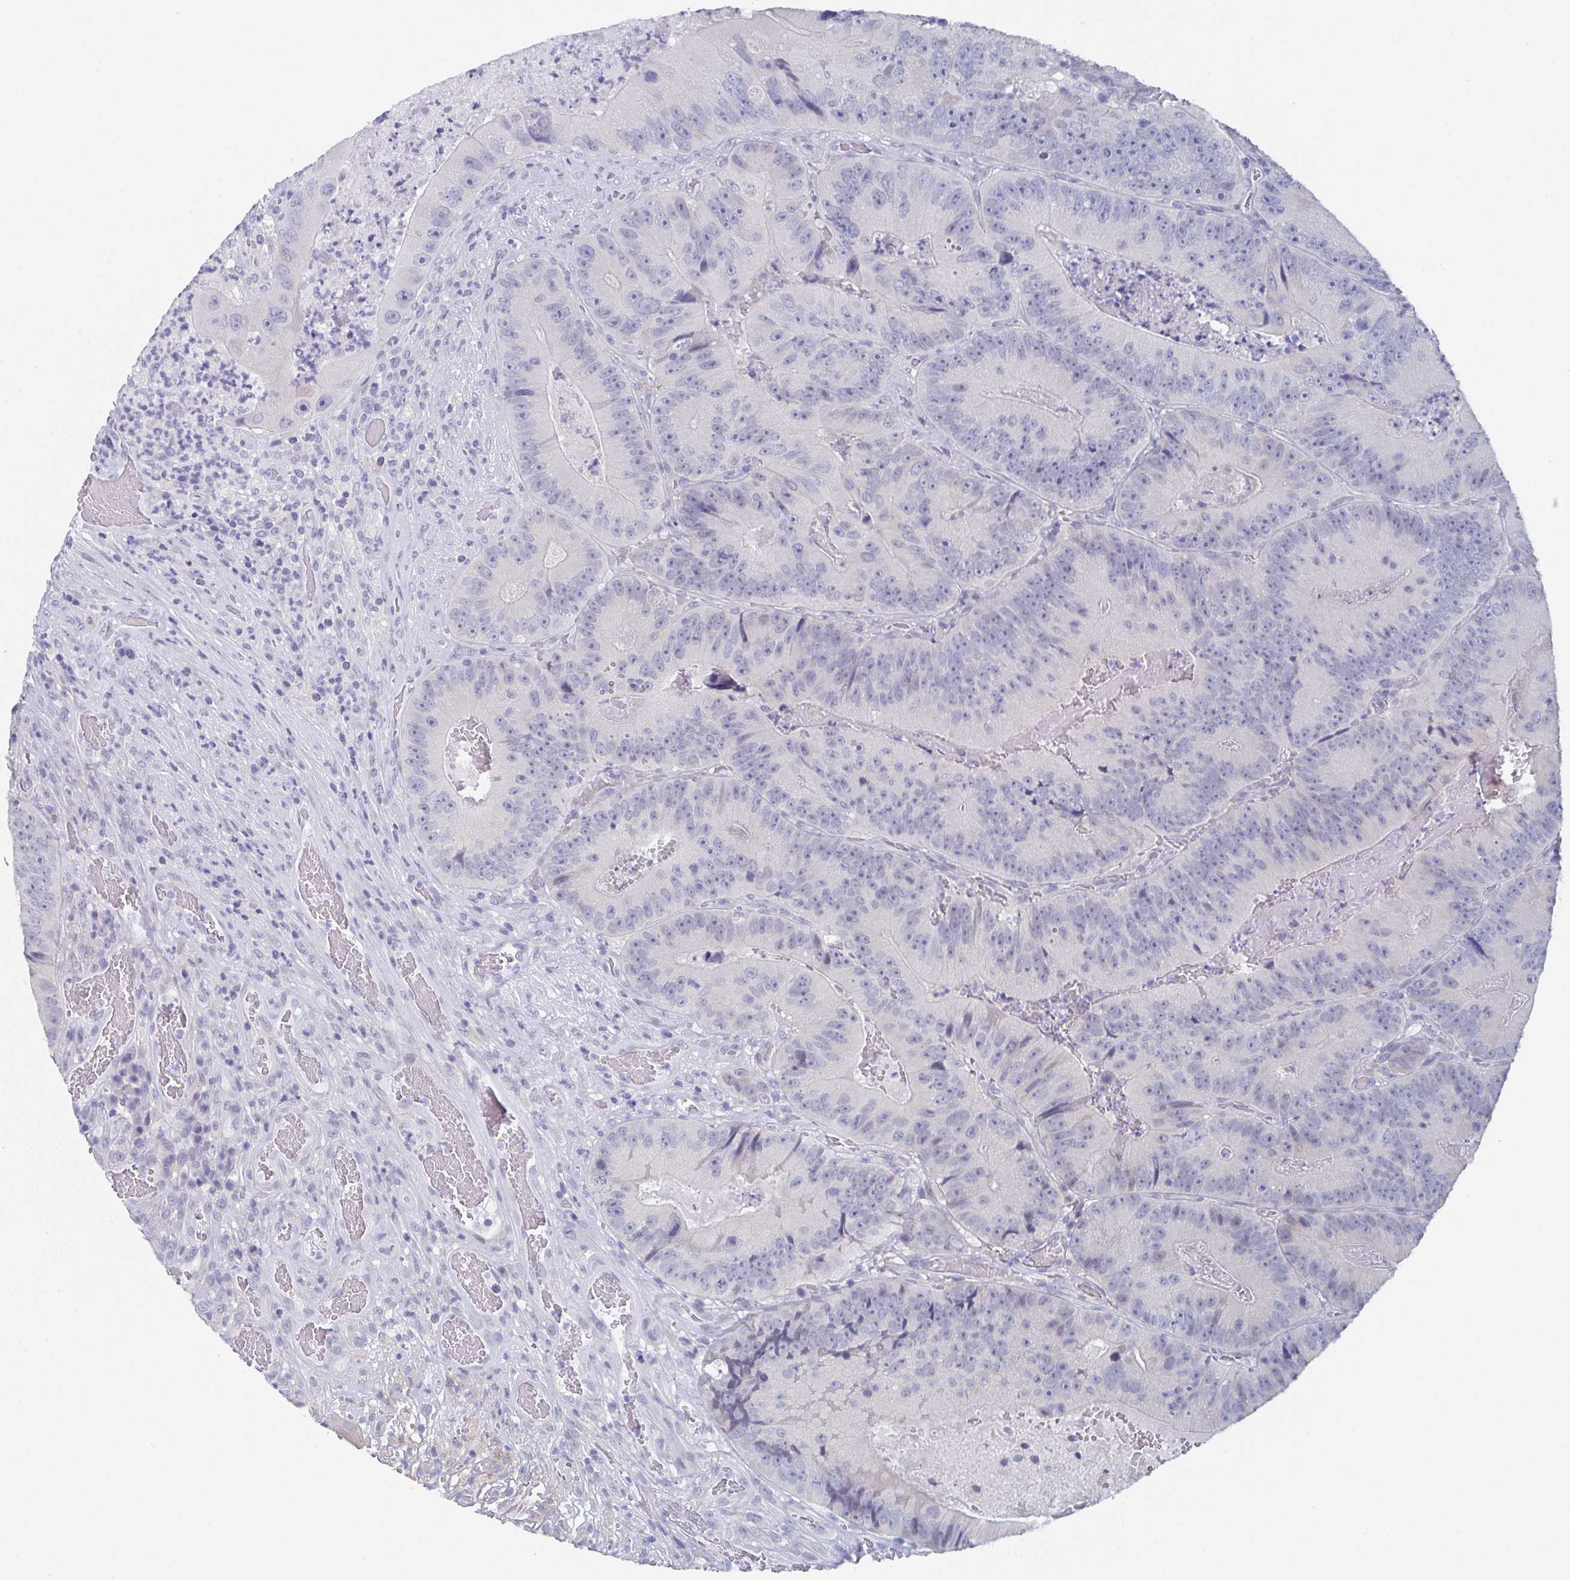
{"staining": {"intensity": "negative", "quantity": "none", "location": "none"}, "tissue": "colorectal cancer", "cell_type": "Tumor cells", "image_type": "cancer", "snomed": [{"axis": "morphology", "description": "Adenocarcinoma, NOS"}, {"axis": "topography", "description": "Colon"}], "caption": "The IHC micrograph has no significant positivity in tumor cells of colorectal cancer tissue.", "gene": "DYDC2", "patient": {"sex": "female", "age": 86}}